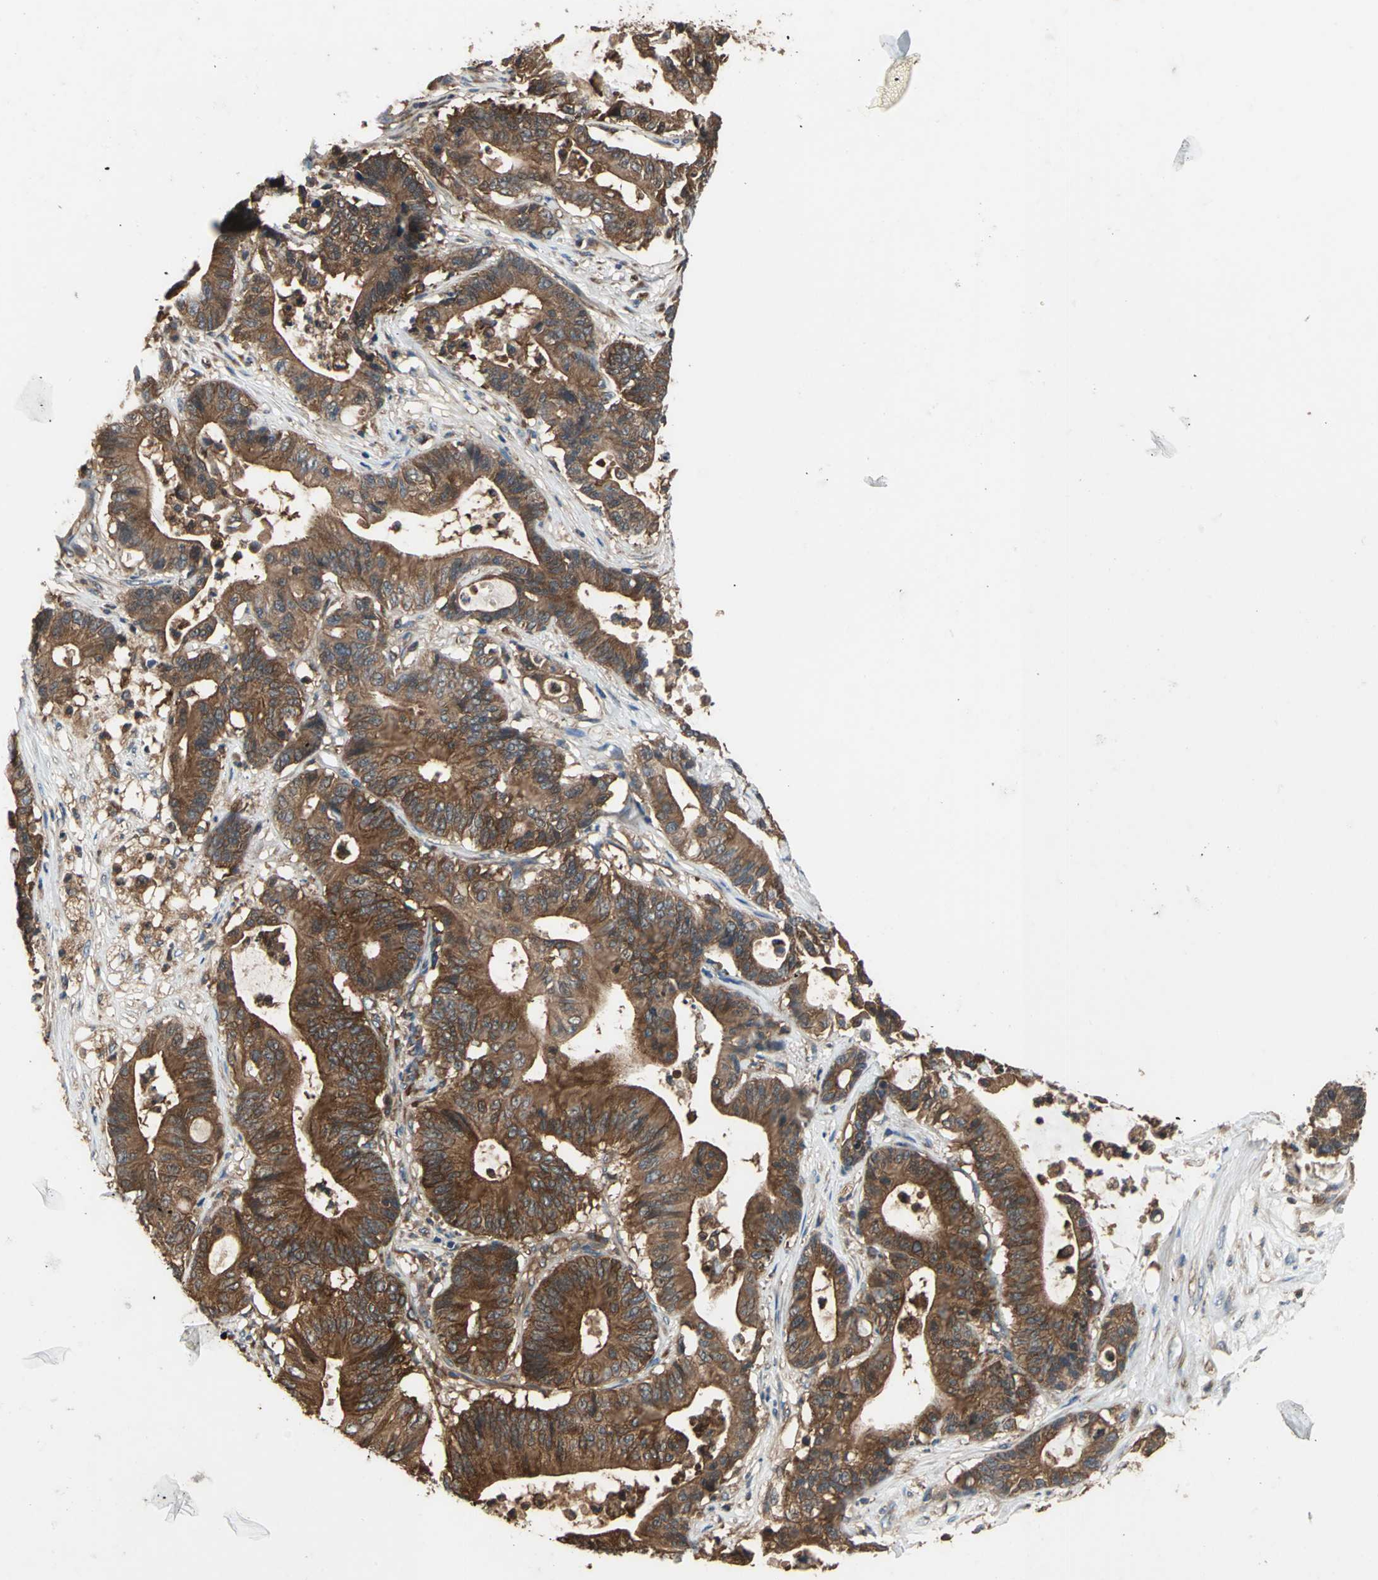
{"staining": {"intensity": "strong", "quantity": ">75%", "location": "cytoplasmic/membranous"}, "tissue": "colorectal cancer", "cell_type": "Tumor cells", "image_type": "cancer", "snomed": [{"axis": "morphology", "description": "Adenocarcinoma, NOS"}, {"axis": "topography", "description": "Colon"}], "caption": "A high amount of strong cytoplasmic/membranous expression is seen in approximately >75% of tumor cells in adenocarcinoma (colorectal) tissue.", "gene": "CAPN1", "patient": {"sex": "female", "age": 84}}